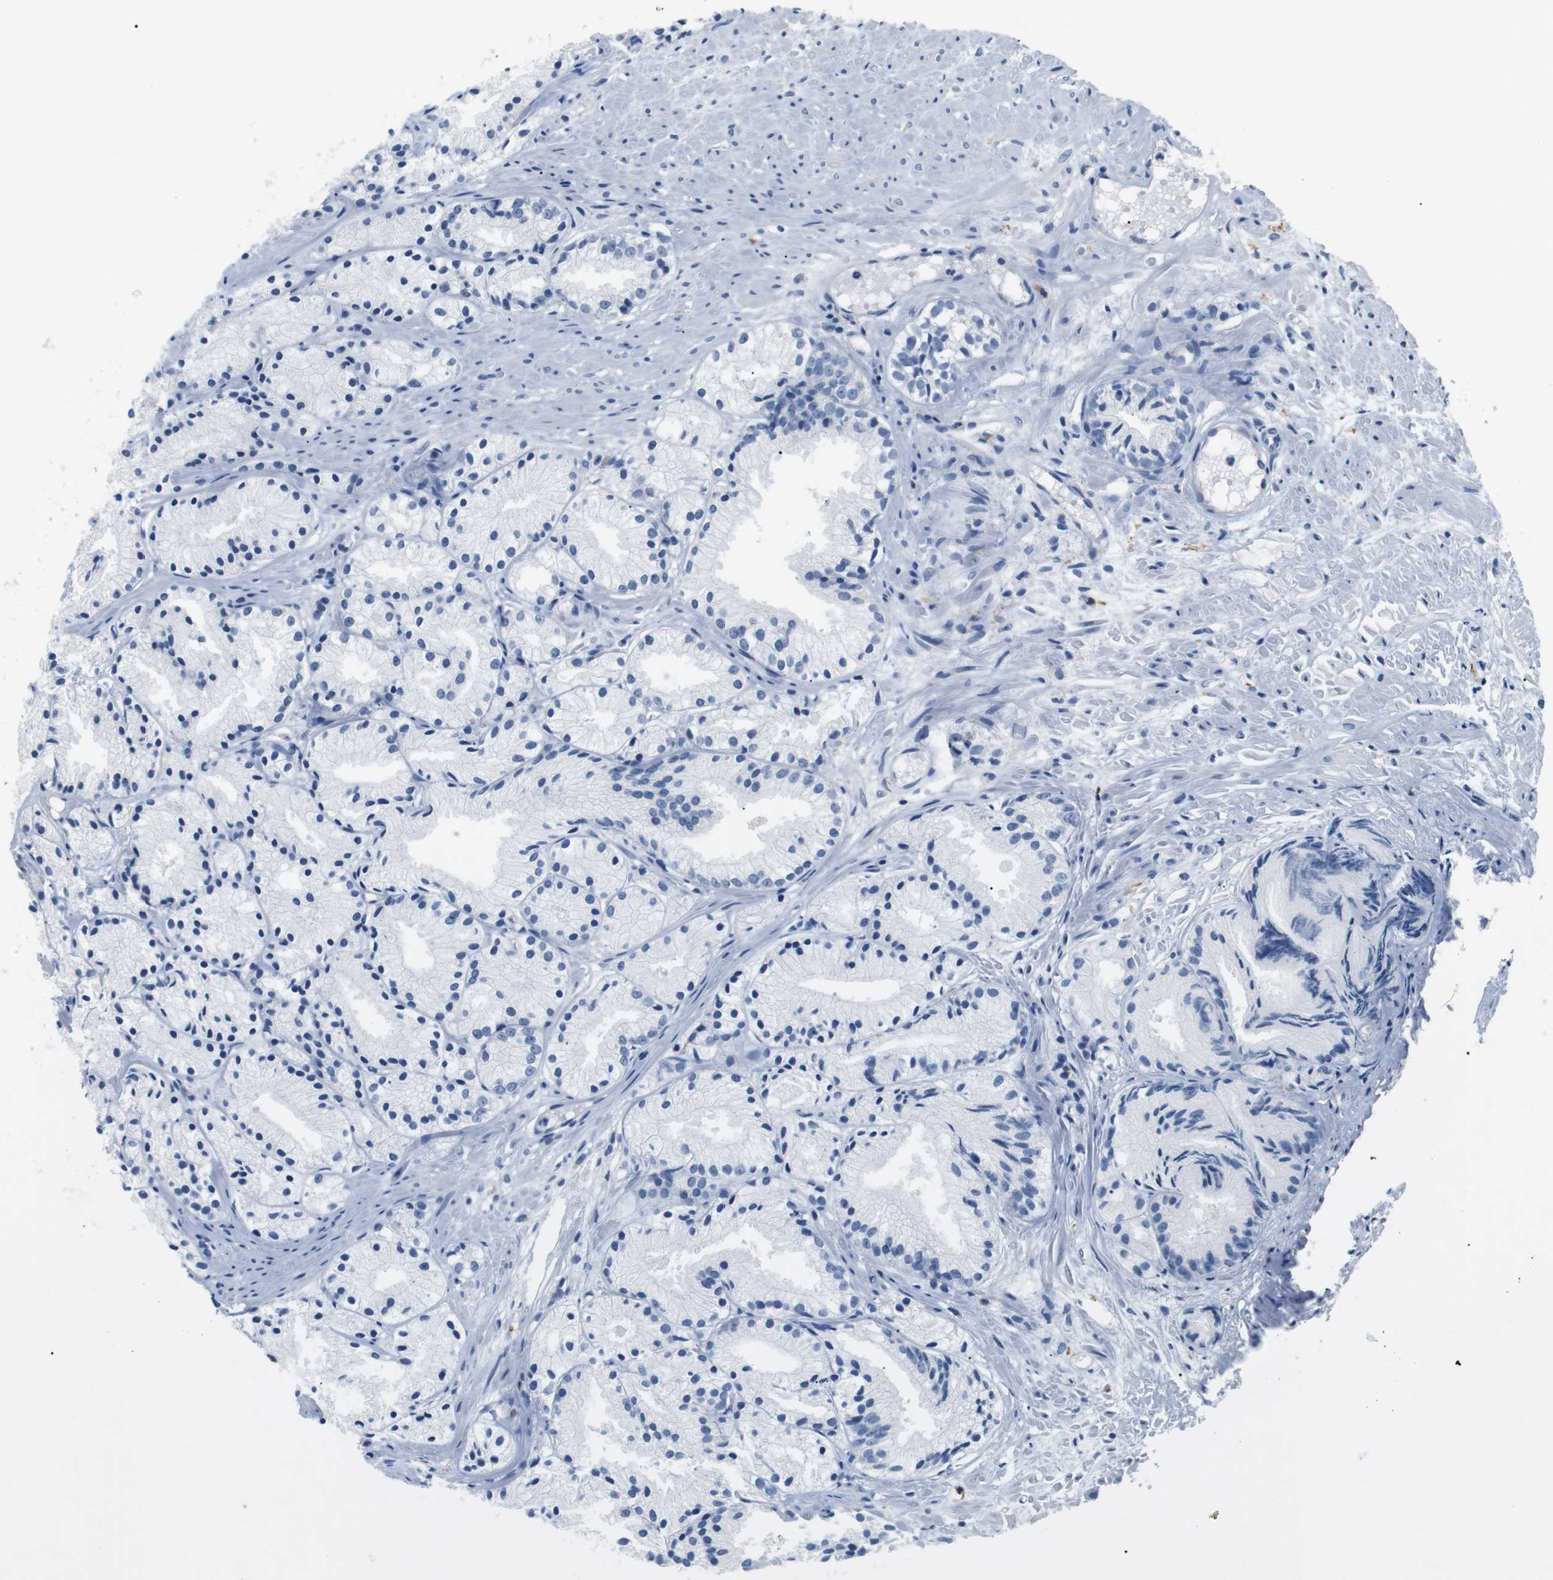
{"staining": {"intensity": "negative", "quantity": "none", "location": "none"}, "tissue": "prostate cancer", "cell_type": "Tumor cells", "image_type": "cancer", "snomed": [{"axis": "morphology", "description": "Adenocarcinoma, Low grade"}, {"axis": "topography", "description": "Prostate"}], "caption": "A photomicrograph of human prostate cancer is negative for staining in tumor cells.", "gene": "FCGRT", "patient": {"sex": "male", "age": 72}}